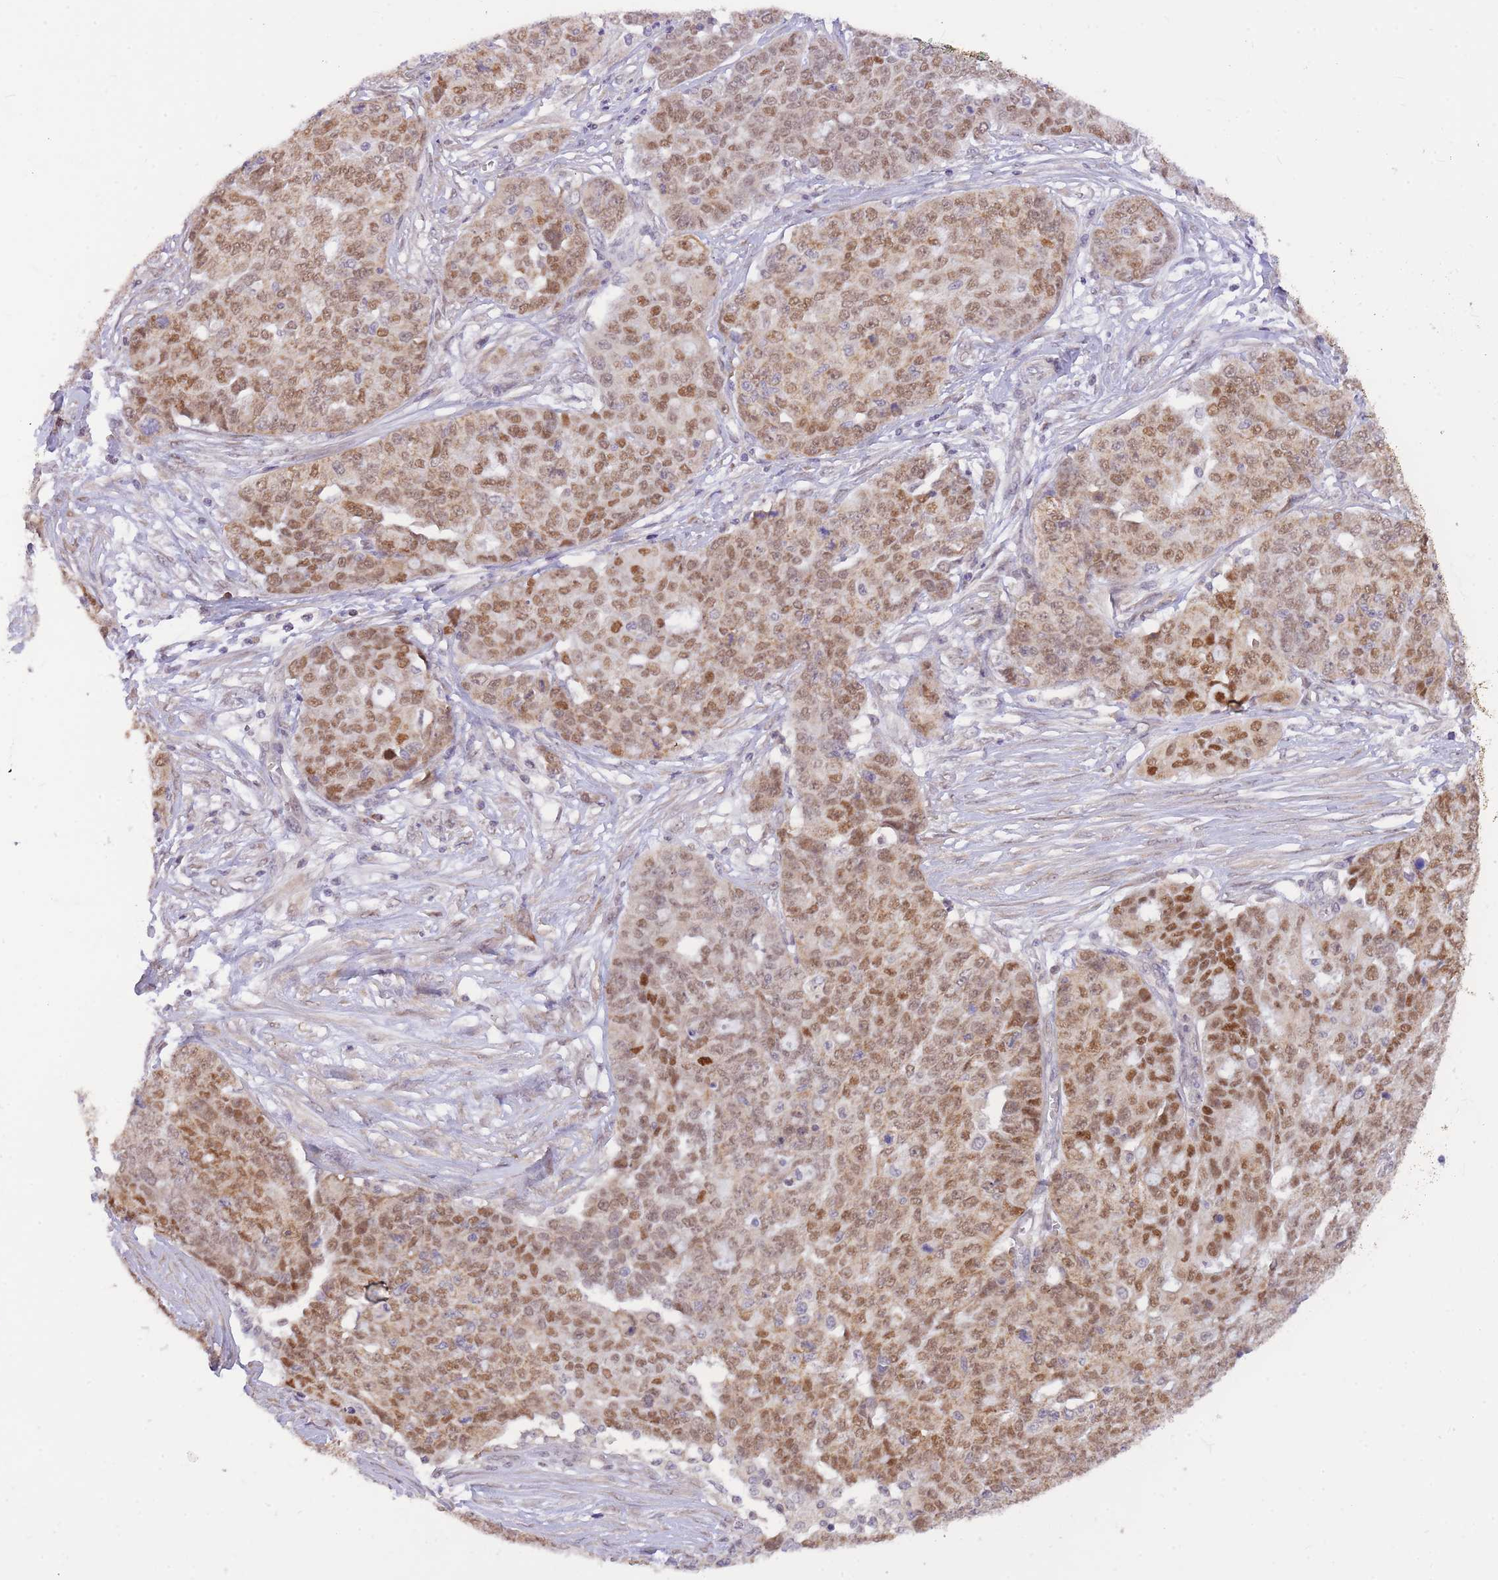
{"staining": {"intensity": "moderate", "quantity": ">75%", "location": "nuclear"}, "tissue": "ovarian cancer", "cell_type": "Tumor cells", "image_type": "cancer", "snomed": [{"axis": "morphology", "description": "Cystadenocarcinoma, serous, NOS"}, {"axis": "topography", "description": "Soft tissue"}, {"axis": "topography", "description": "Ovary"}], "caption": "Immunohistochemistry photomicrograph of neoplastic tissue: ovarian cancer stained using immunohistochemistry reveals medium levels of moderate protein expression localized specifically in the nuclear of tumor cells, appearing as a nuclear brown color.", "gene": "MINDY2", "patient": {"sex": "female", "age": 57}}